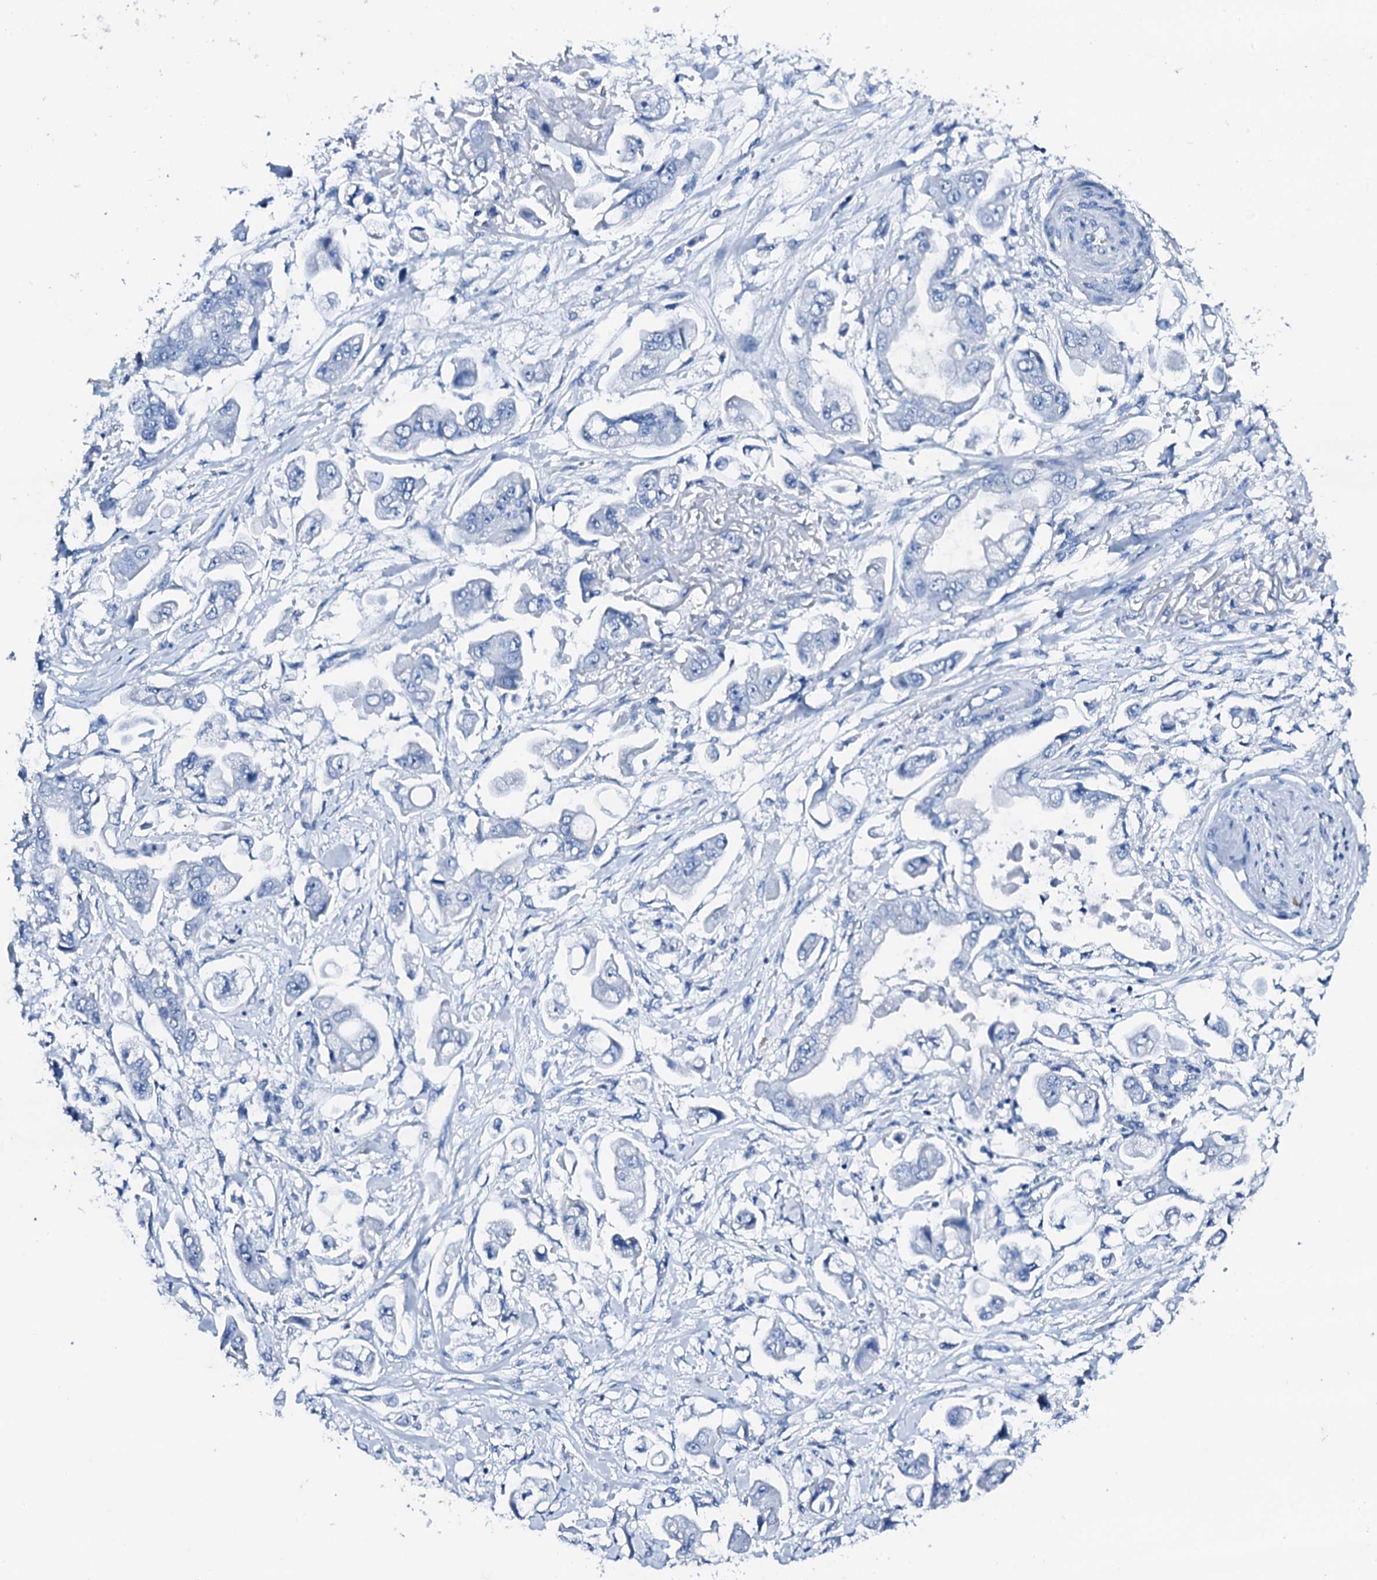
{"staining": {"intensity": "negative", "quantity": "none", "location": "none"}, "tissue": "stomach cancer", "cell_type": "Tumor cells", "image_type": "cancer", "snomed": [{"axis": "morphology", "description": "Adenocarcinoma, NOS"}, {"axis": "topography", "description": "Stomach"}], "caption": "The immunohistochemistry photomicrograph has no significant positivity in tumor cells of stomach cancer tissue.", "gene": "PTH", "patient": {"sex": "male", "age": 62}}